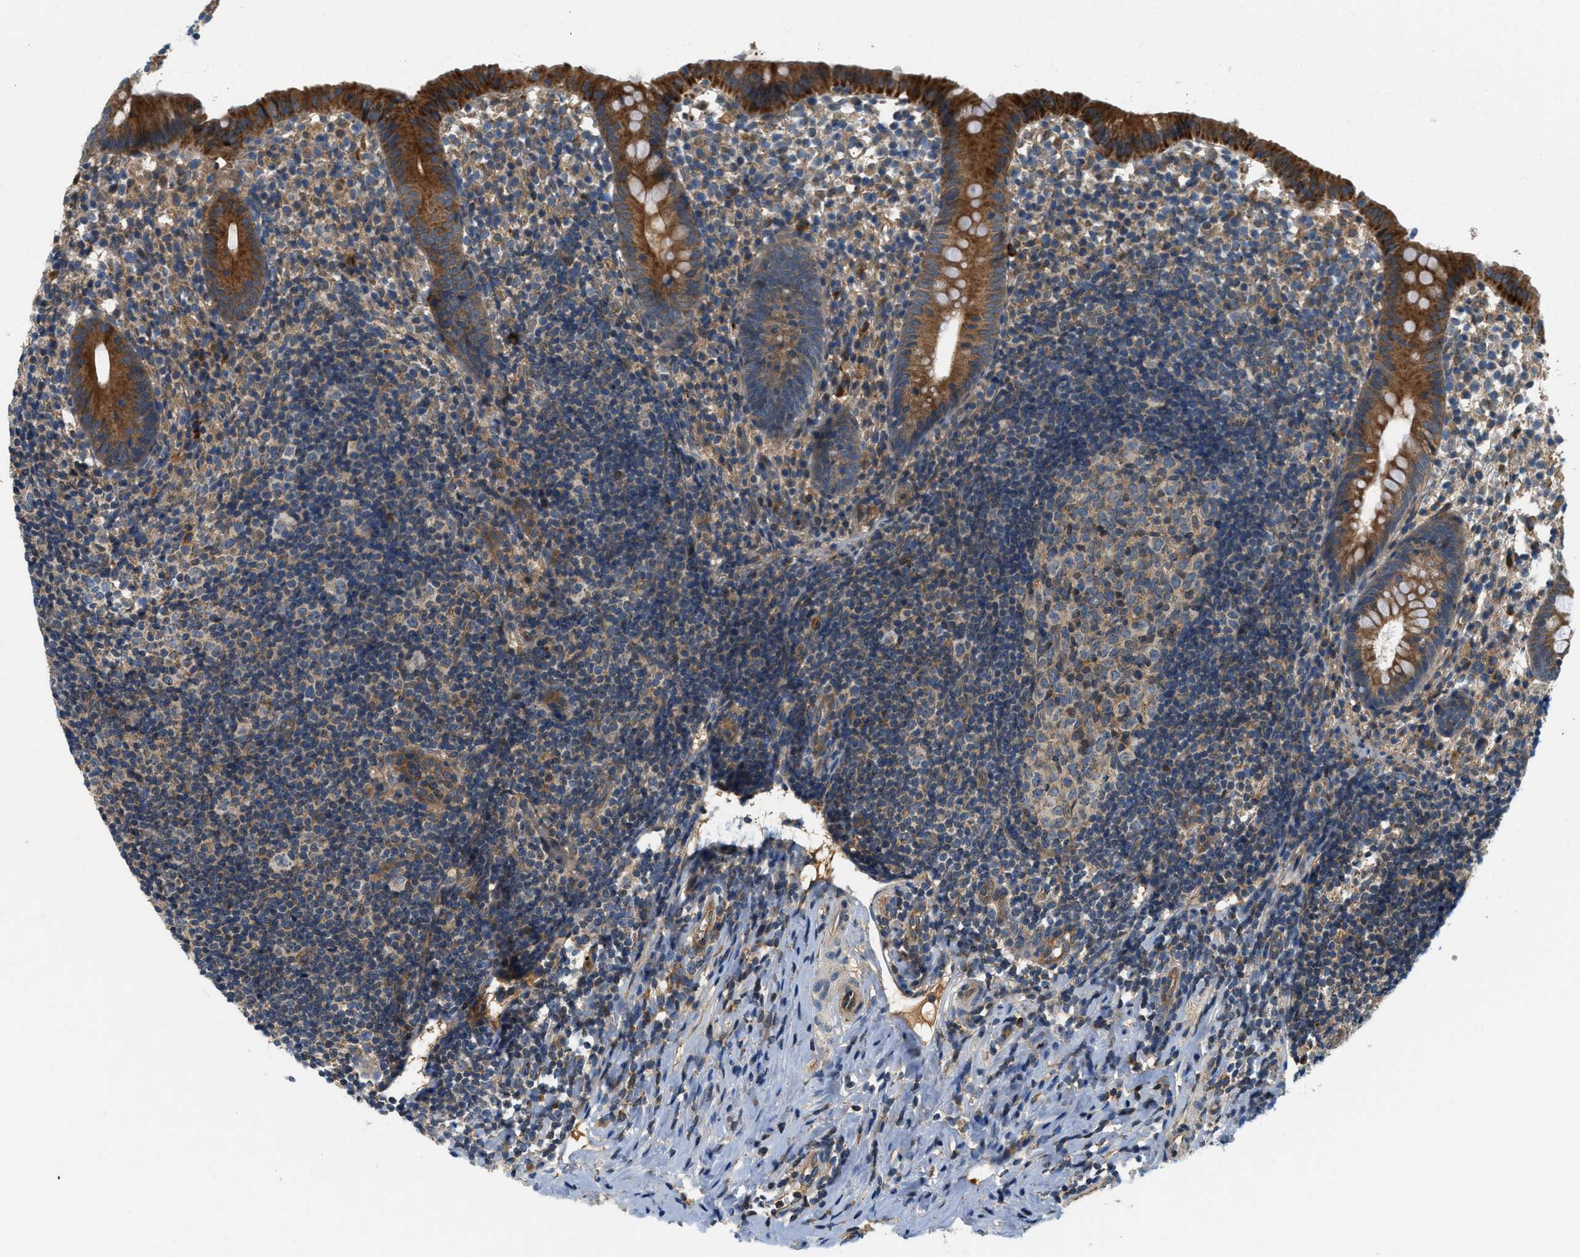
{"staining": {"intensity": "strong", "quantity": ">75%", "location": "cytoplasmic/membranous"}, "tissue": "appendix", "cell_type": "Glandular cells", "image_type": "normal", "snomed": [{"axis": "morphology", "description": "Normal tissue, NOS"}, {"axis": "topography", "description": "Appendix"}], "caption": "A brown stain labels strong cytoplasmic/membranous staining of a protein in glandular cells of normal appendix. (DAB IHC, brown staining for protein, blue staining for nuclei).", "gene": "KCNK1", "patient": {"sex": "female", "age": 20}}